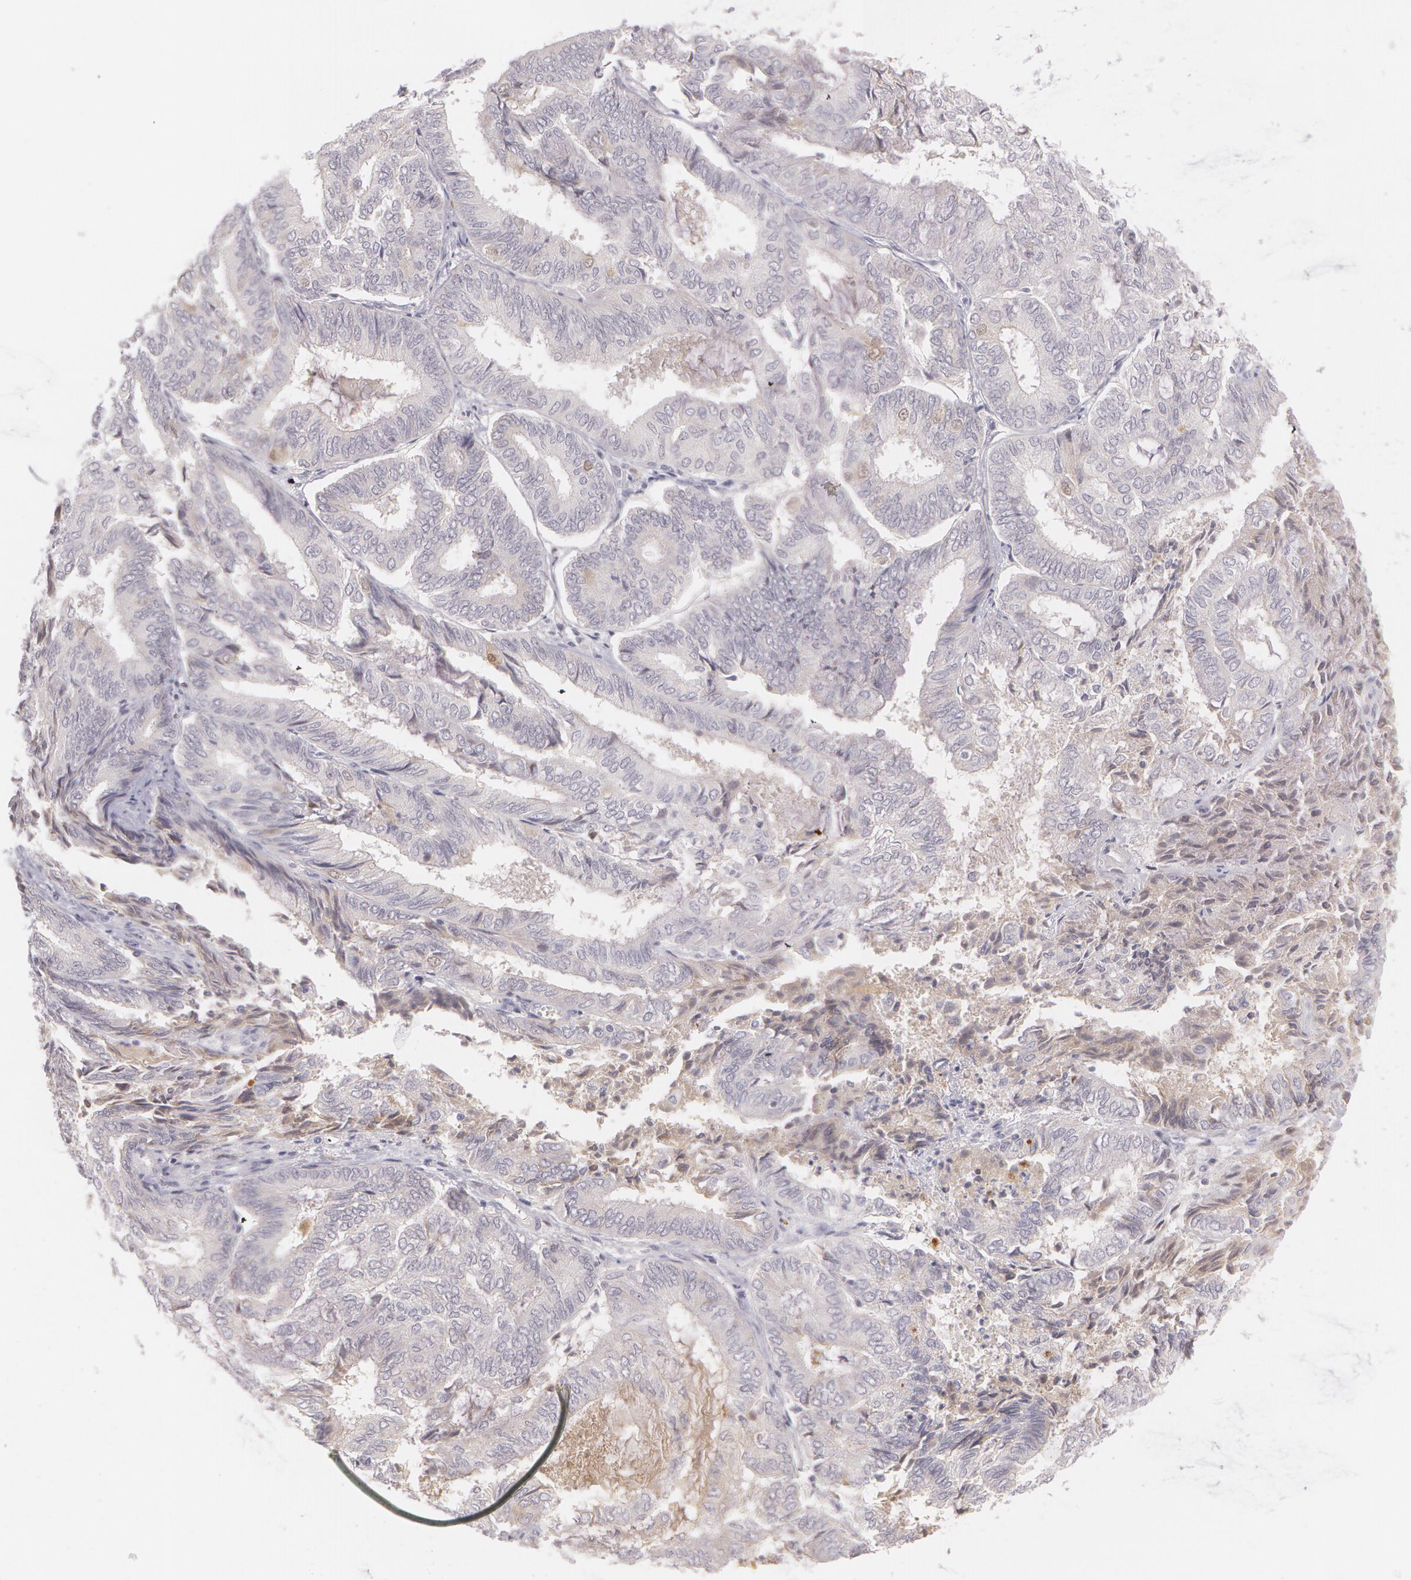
{"staining": {"intensity": "weak", "quantity": "<25%", "location": "nuclear"}, "tissue": "endometrial cancer", "cell_type": "Tumor cells", "image_type": "cancer", "snomed": [{"axis": "morphology", "description": "Adenocarcinoma, NOS"}, {"axis": "topography", "description": "Endometrium"}], "caption": "This photomicrograph is of endometrial cancer stained with immunohistochemistry to label a protein in brown with the nuclei are counter-stained blue. There is no positivity in tumor cells.", "gene": "LBP", "patient": {"sex": "female", "age": 59}}